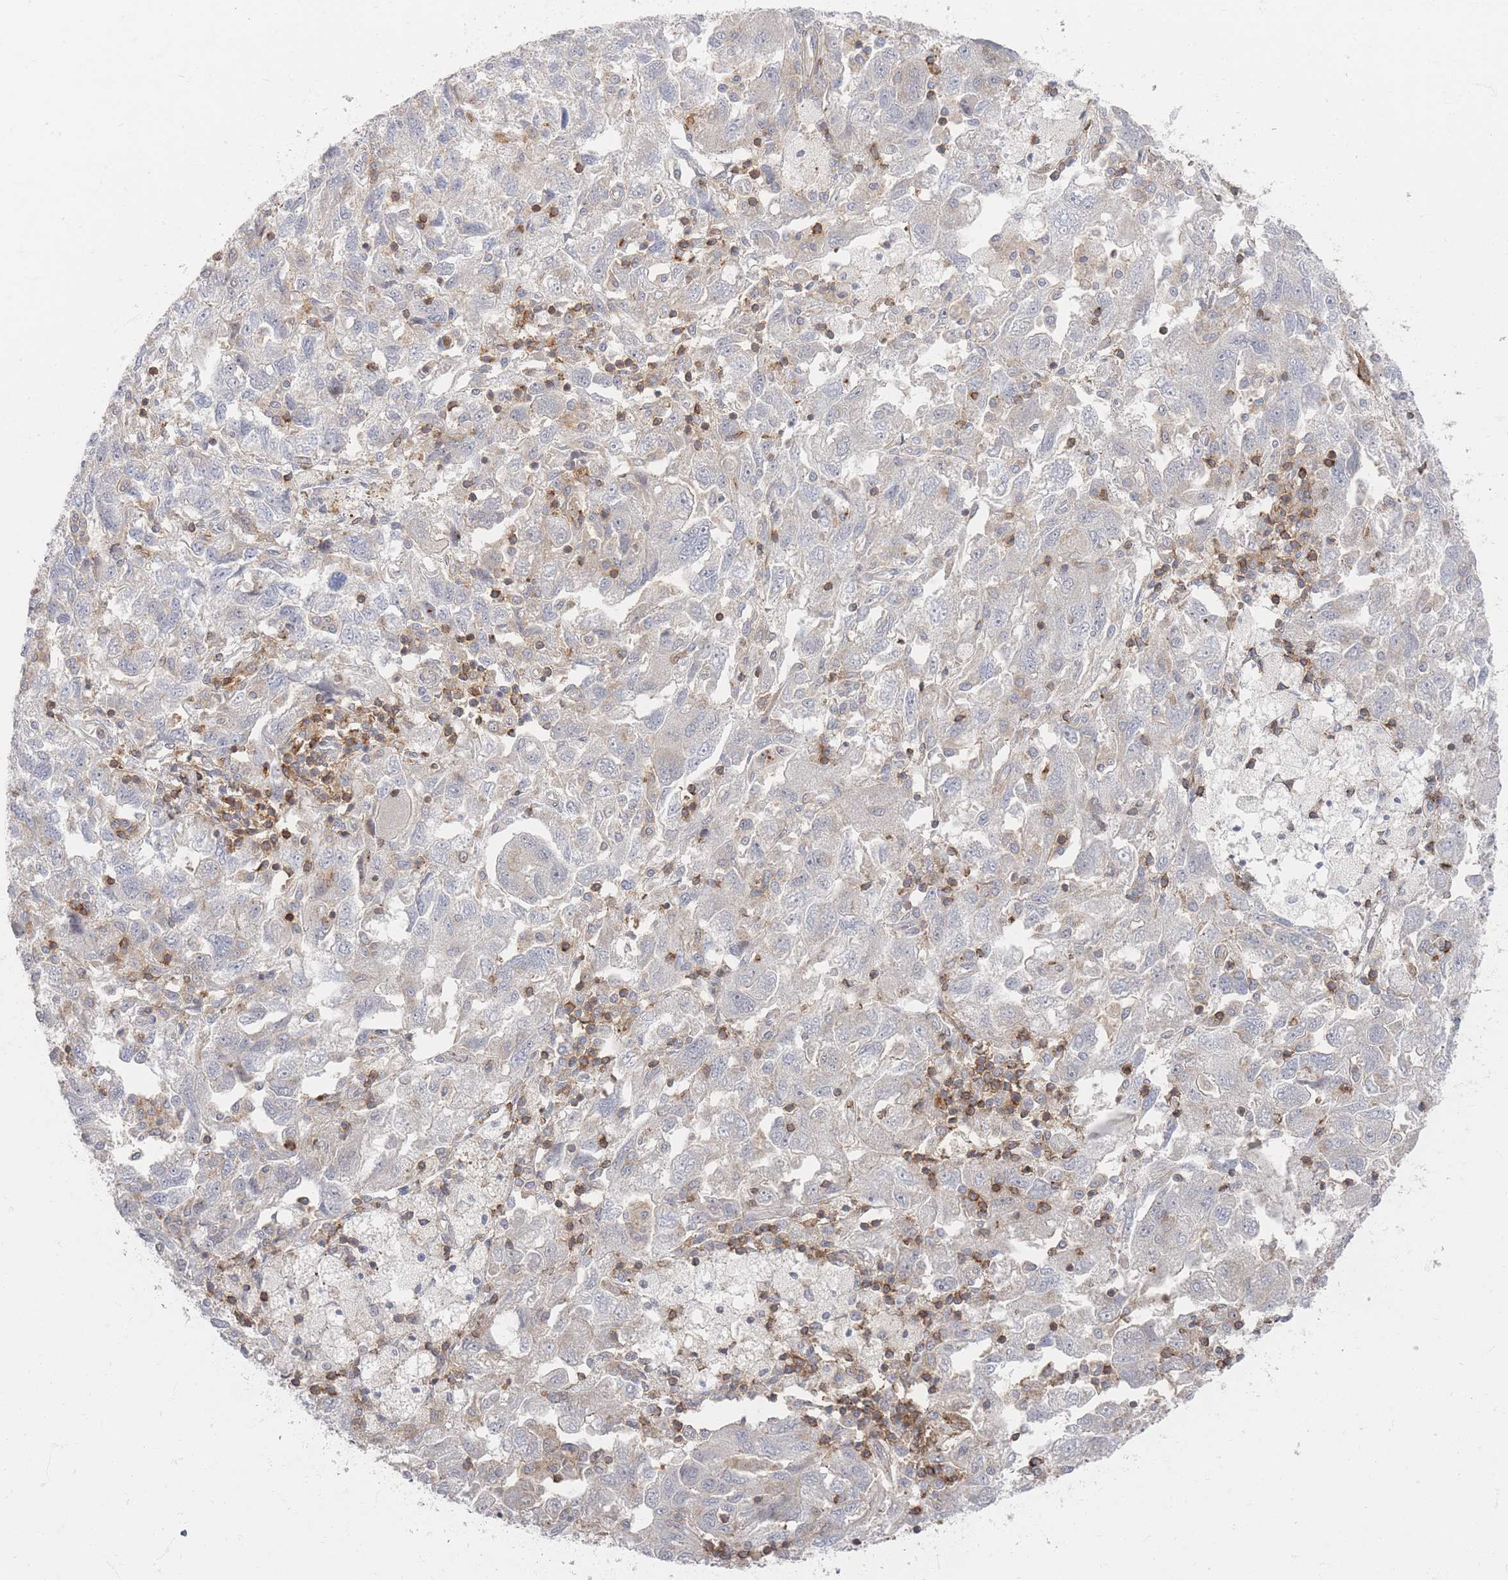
{"staining": {"intensity": "negative", "quantity": "none", "location": "none"}, "tissue": "ovarian cancer", "cell_type": "Tumor cells", "image_type": "cancer", "snomed": [{"axis": "morphology", "description": "Carcinoma, NOS"}, {"axis": "morphology", "description": "Cystadenocarcinoma, serous, NOS"}, {"axis": "topography", "description": "Ovary"}], "caption": "Human ovarian cancer stained for a protein using immunohistochemistry displays no staining in tumor cells.", "gene": "ZNF852", "patient": {"sex": "female", "age": 69}}